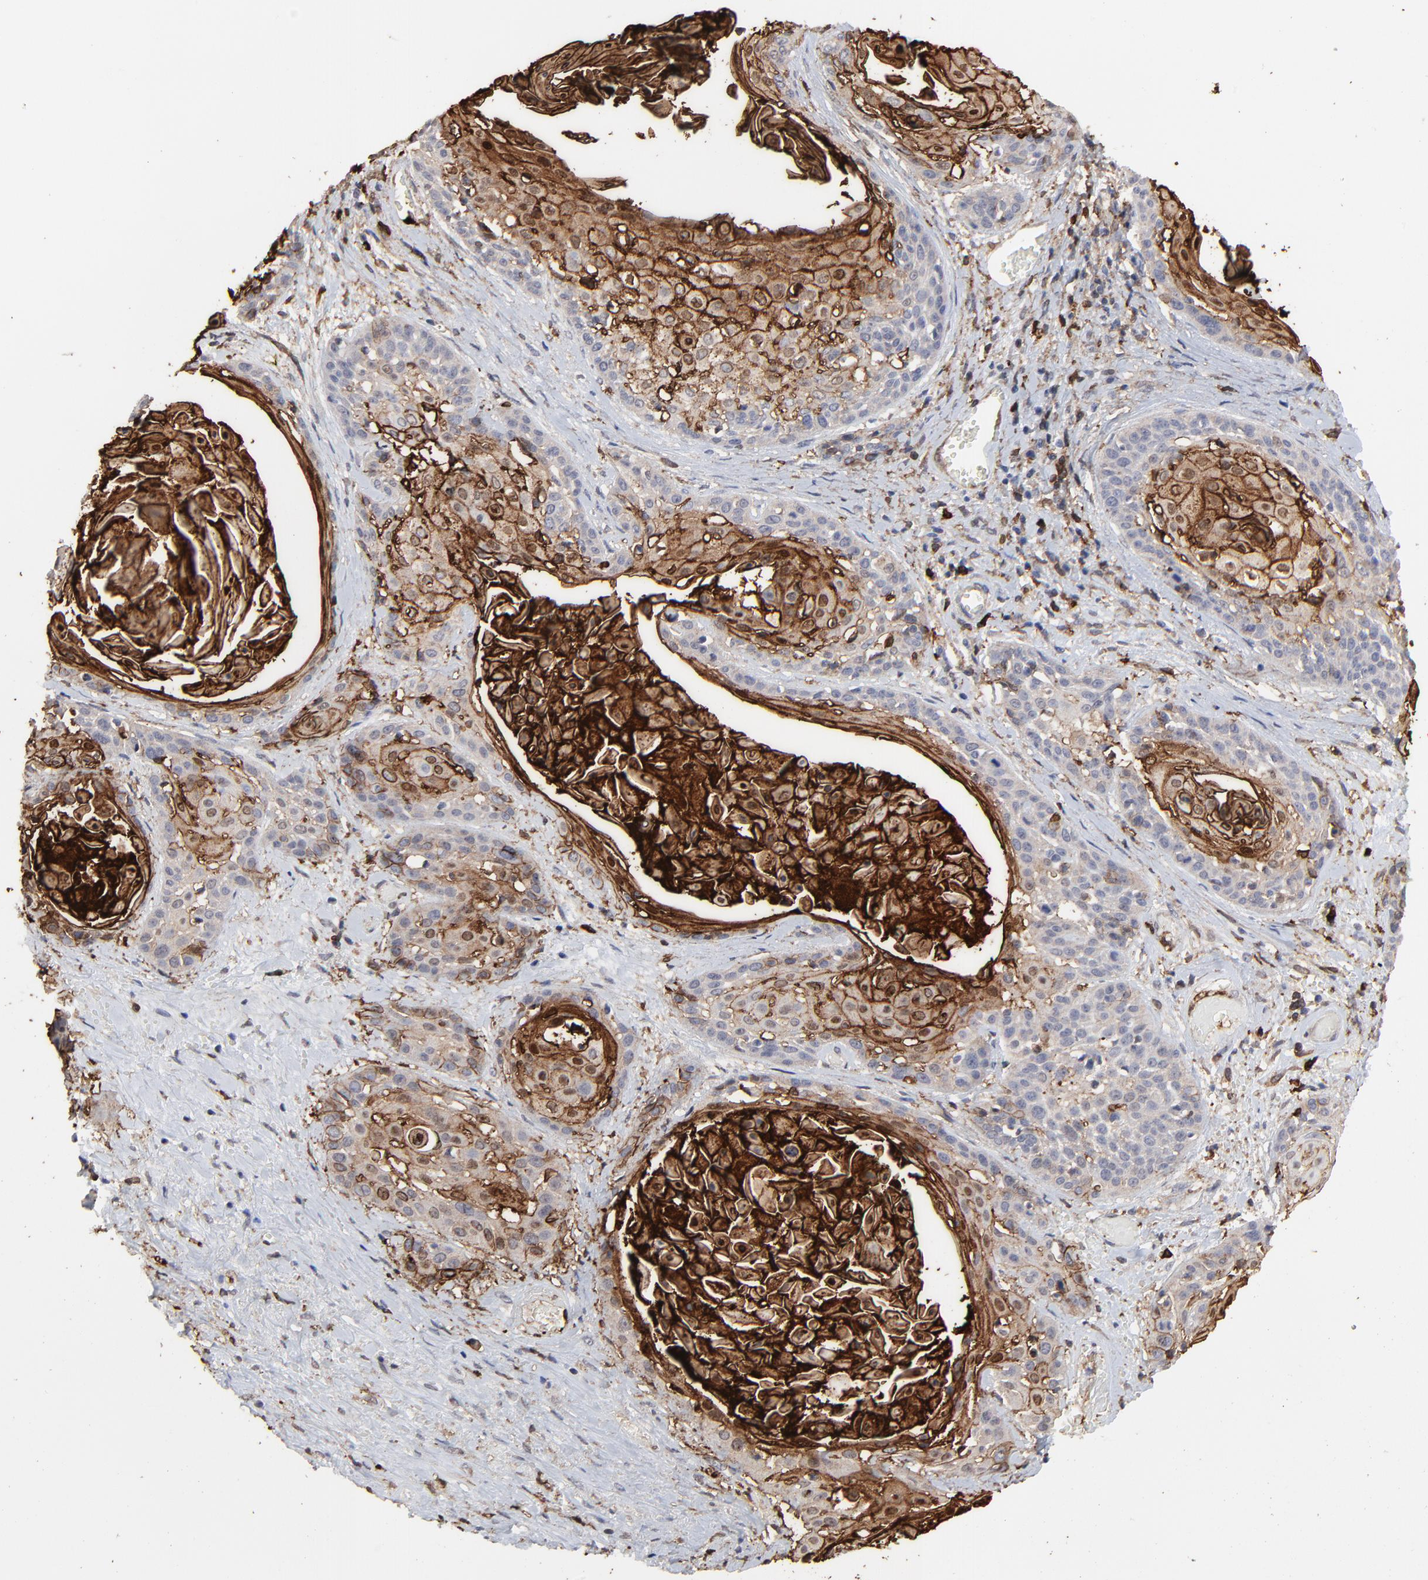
{"staining": {"intensity": "strong", "quantity": "25%-75%", "location": "cytoplasmic/membranous"}, "tissue": "cervical cancer", "cell_type": "Tumor cells", "image_type": "cancer", "snomed": [{"axis": "morphology", "description": "Squamous cell carcinoma, NOS"}, {"axis": "topography", "description": "Cervix"}], "caption": "A brown stain labels strong cytoplasmic/membranous staining of a protein in human squamous cell carcinoma (cervical) tumor cells. The protein of interest is stained brown, and the nuclei are stained in blue (DAB IHC with brightfield microscopy, high magnification).", "gene": "SLC6A14", "patient": {"sex": "female", "age": 57}}